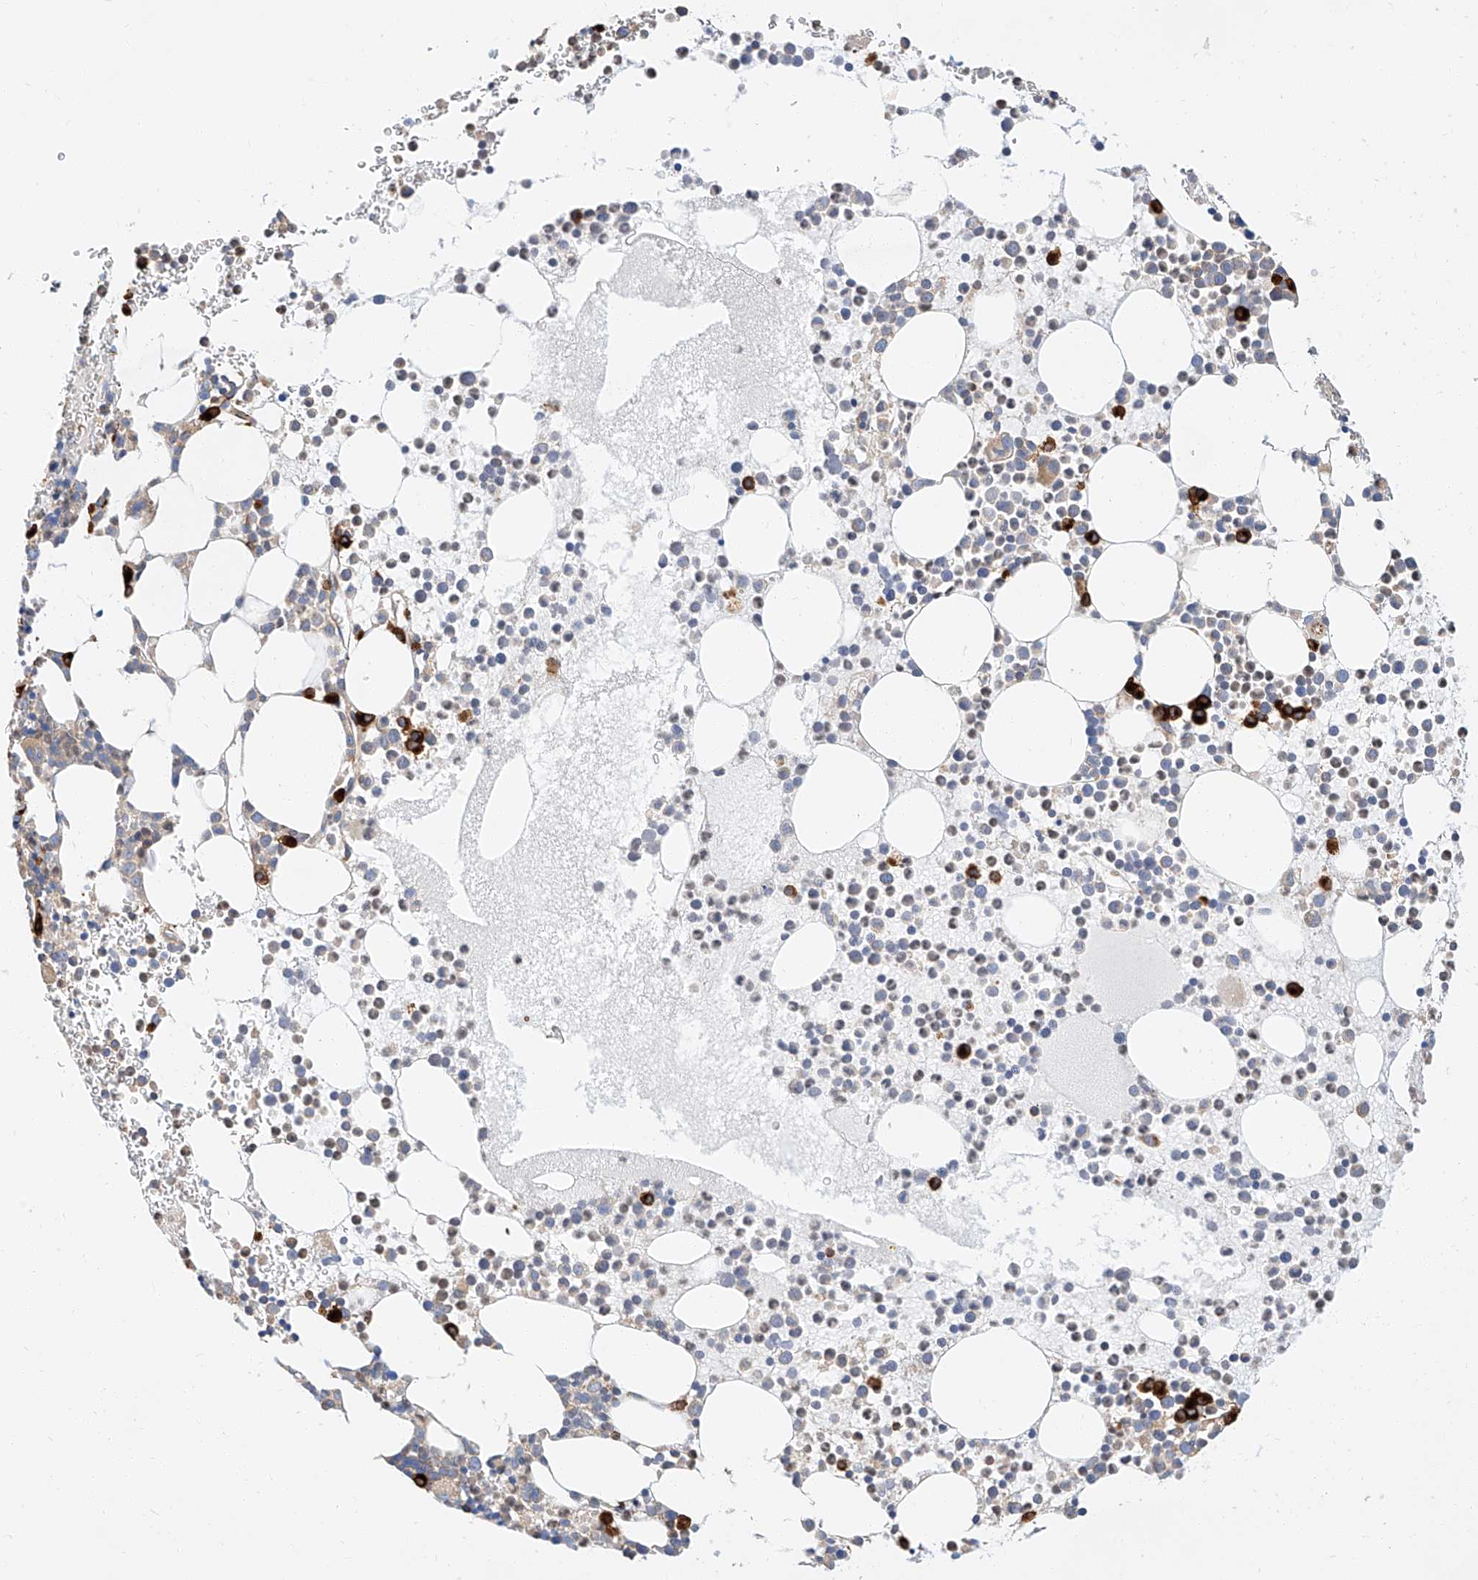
{"staining": {"intensity": "strong", "quantity": "<25%", "location": "cytoplasmic/membranous"}, "tissue": "bone marrow", "cell_type": "Hematopoietic cells", "image_type": "normal", "snomed": [{"axis": "morphology", "description": "Normal tissue, NOS"}, {"axis": "topography", "description": "Bone marrow"}], "caption": "Immunohistochemistry (IHC) of benign human bone marrow reveals medium levels of strong cytoplasmic/membranous staining in approximately <25% of hematopoietic cells.", "gene": "GLMN", "patient": {"sex": "female", "age": 78}}